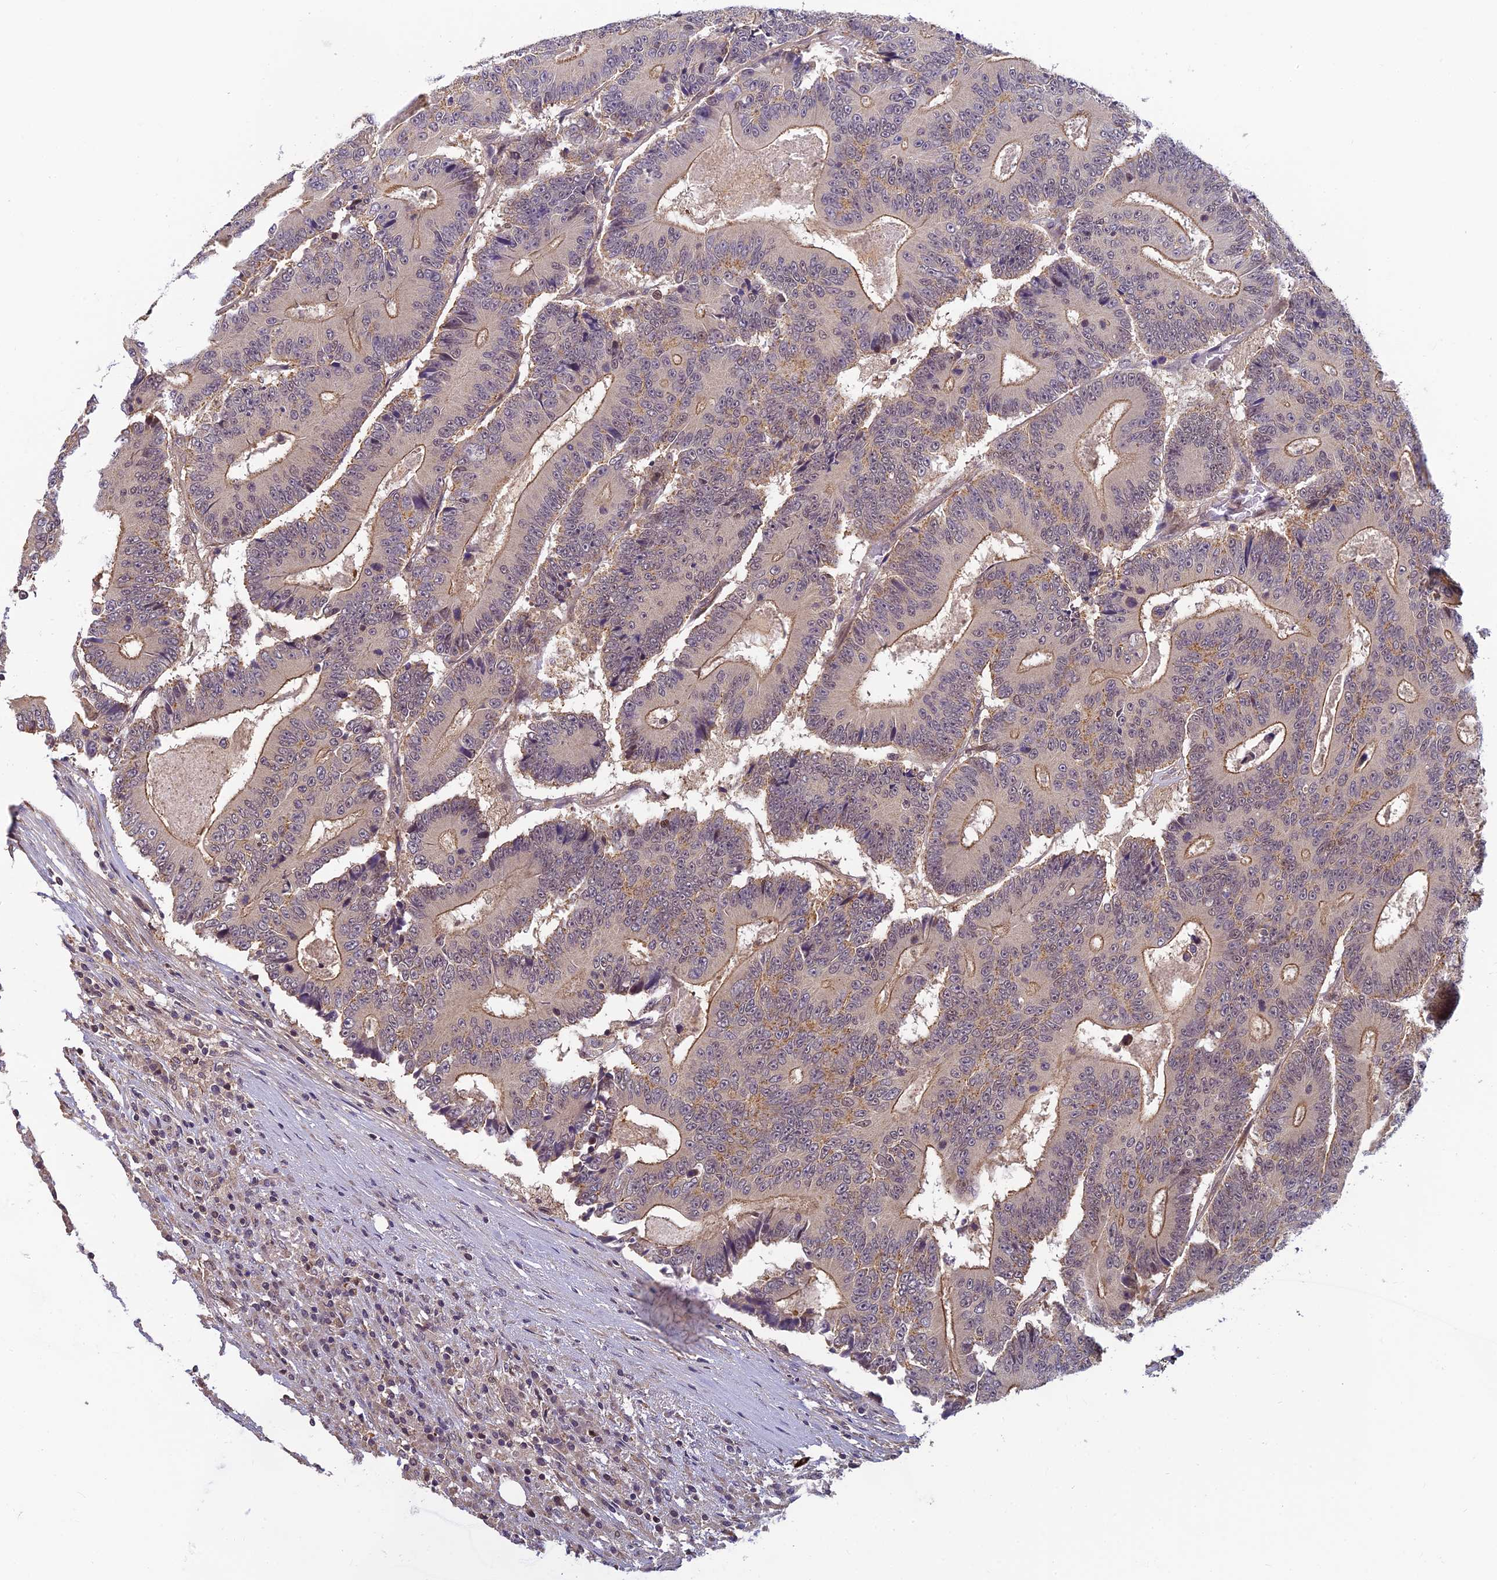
{"staining": {"intensity": "moderate", "quantity": "<25%", "location": "cytoplasmic/membranous"}, "tissue": "colorectal cancer", "cell_type": "Tumor cells", "image_type": "cancer", "snomed": [{"axis": "morphology", "description": "Adenocarcinoma, NOS"}, {"axis": "topography", "description": "Colon"}], "caption": "Immunohistochemical staining of colorectal cancer (adenocarcinoma) shows low levels of moderate cytoplasmic/membranous protein positivity in approximately <25% of tumor cells.", "gene": "PIKFYVE", "patient": {"sex": "male", "age": 83}}